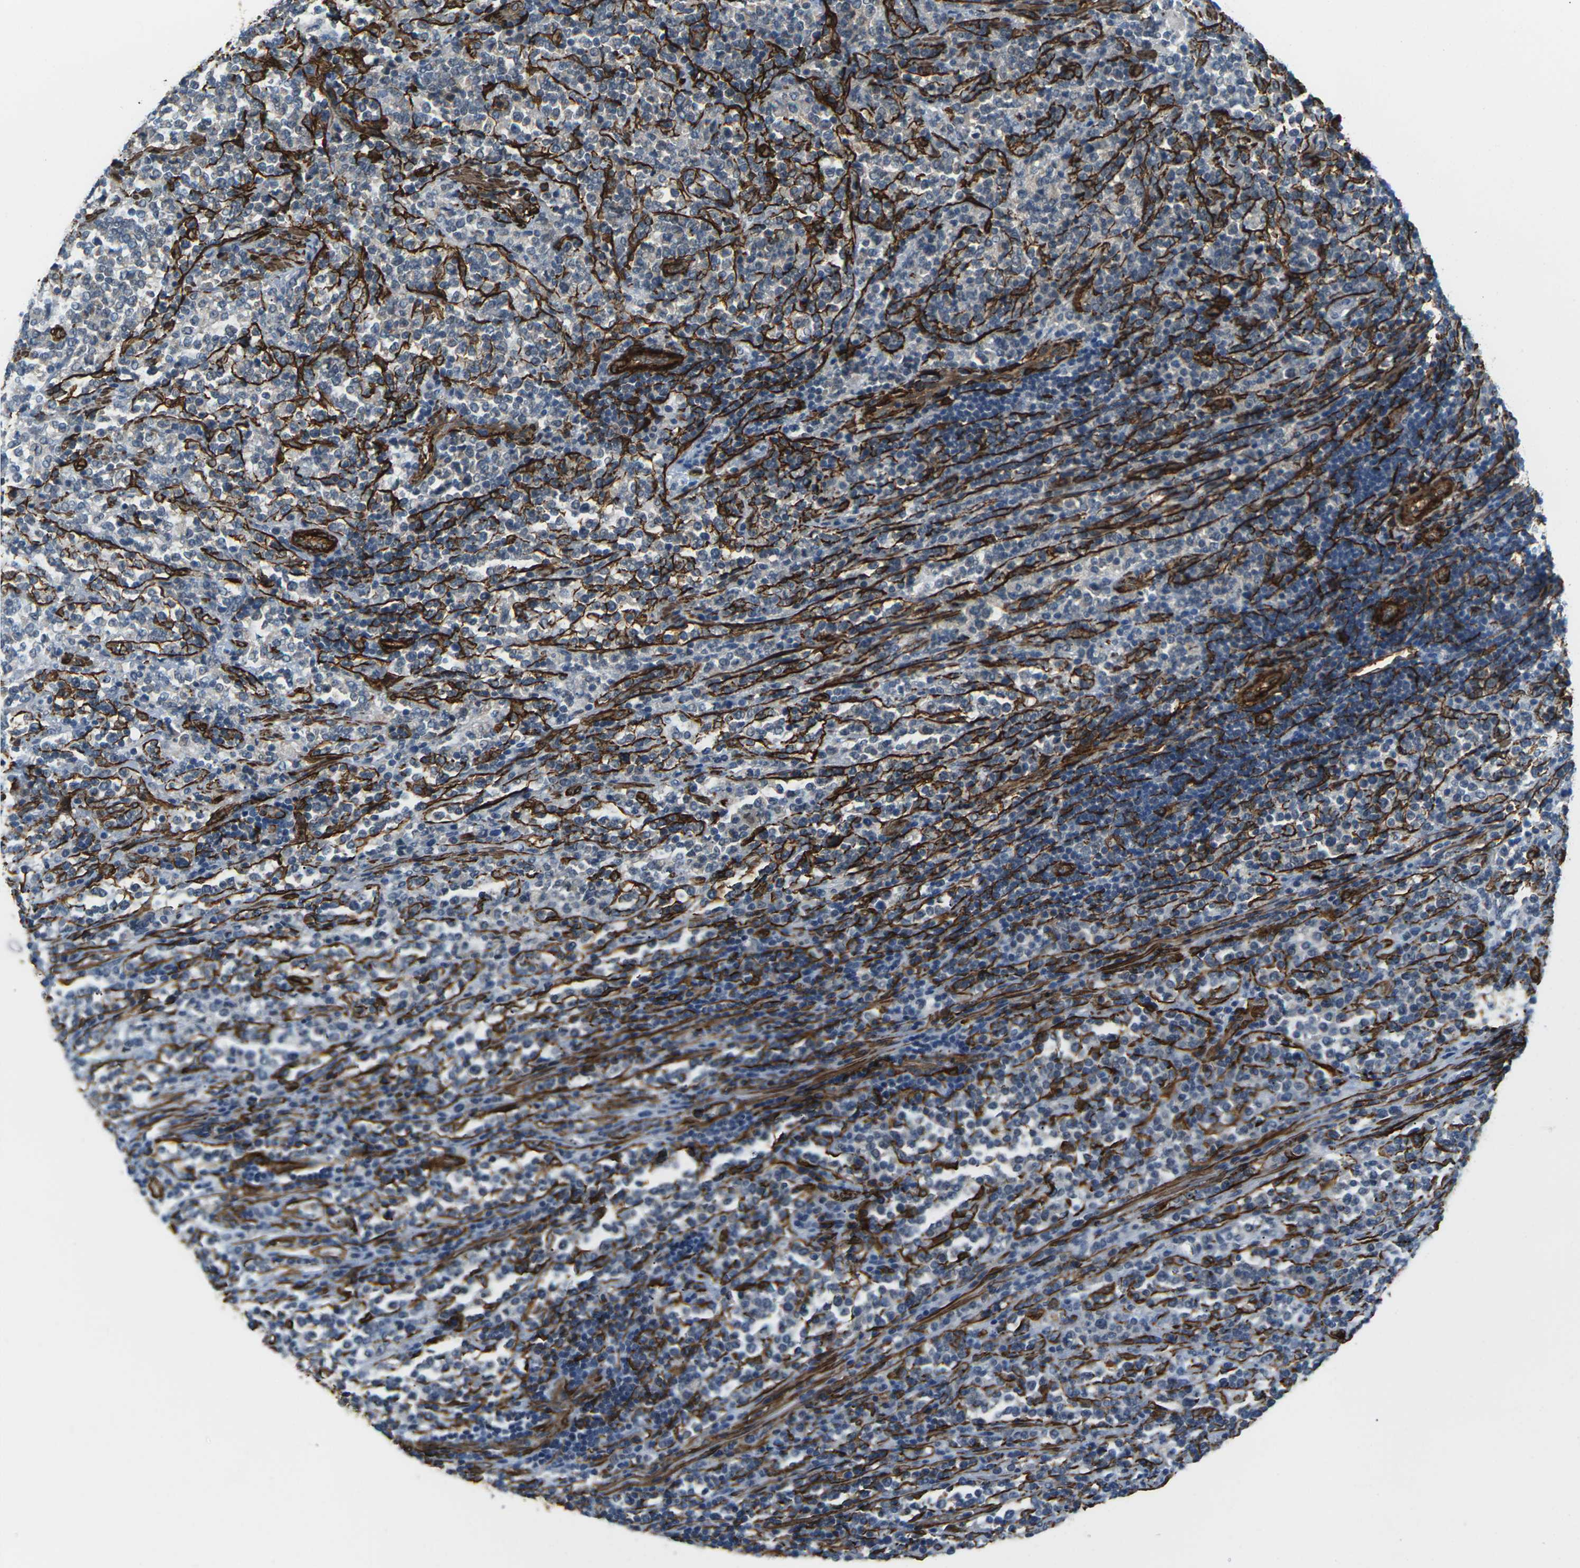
{"staining": {"intensity": "negative", "quantity": "none", "location": "none"}, "tissue": "lymphoma", "cell_type": "Tumor cells", "image_type": "cancer", "snomed": [{"axis": "morphology", "description": "Malignant lymphoma, non-Hodgkin's type, High grade"}, {"axis": "topography", "description": "Soft tissue"}], "caption": "This is a image of immunohistochemistry staining of malignant lymphoma, non-Hodgkin's type (high-grade), which shows no staining in tumor cells. (DAB (3,3'-diaminobenzidine) immunohistochemistry visualized using brightfield microscopy, high magnification).", "gene": "GRAMD1C", "patient": {"sex": "male", "age": 18}}